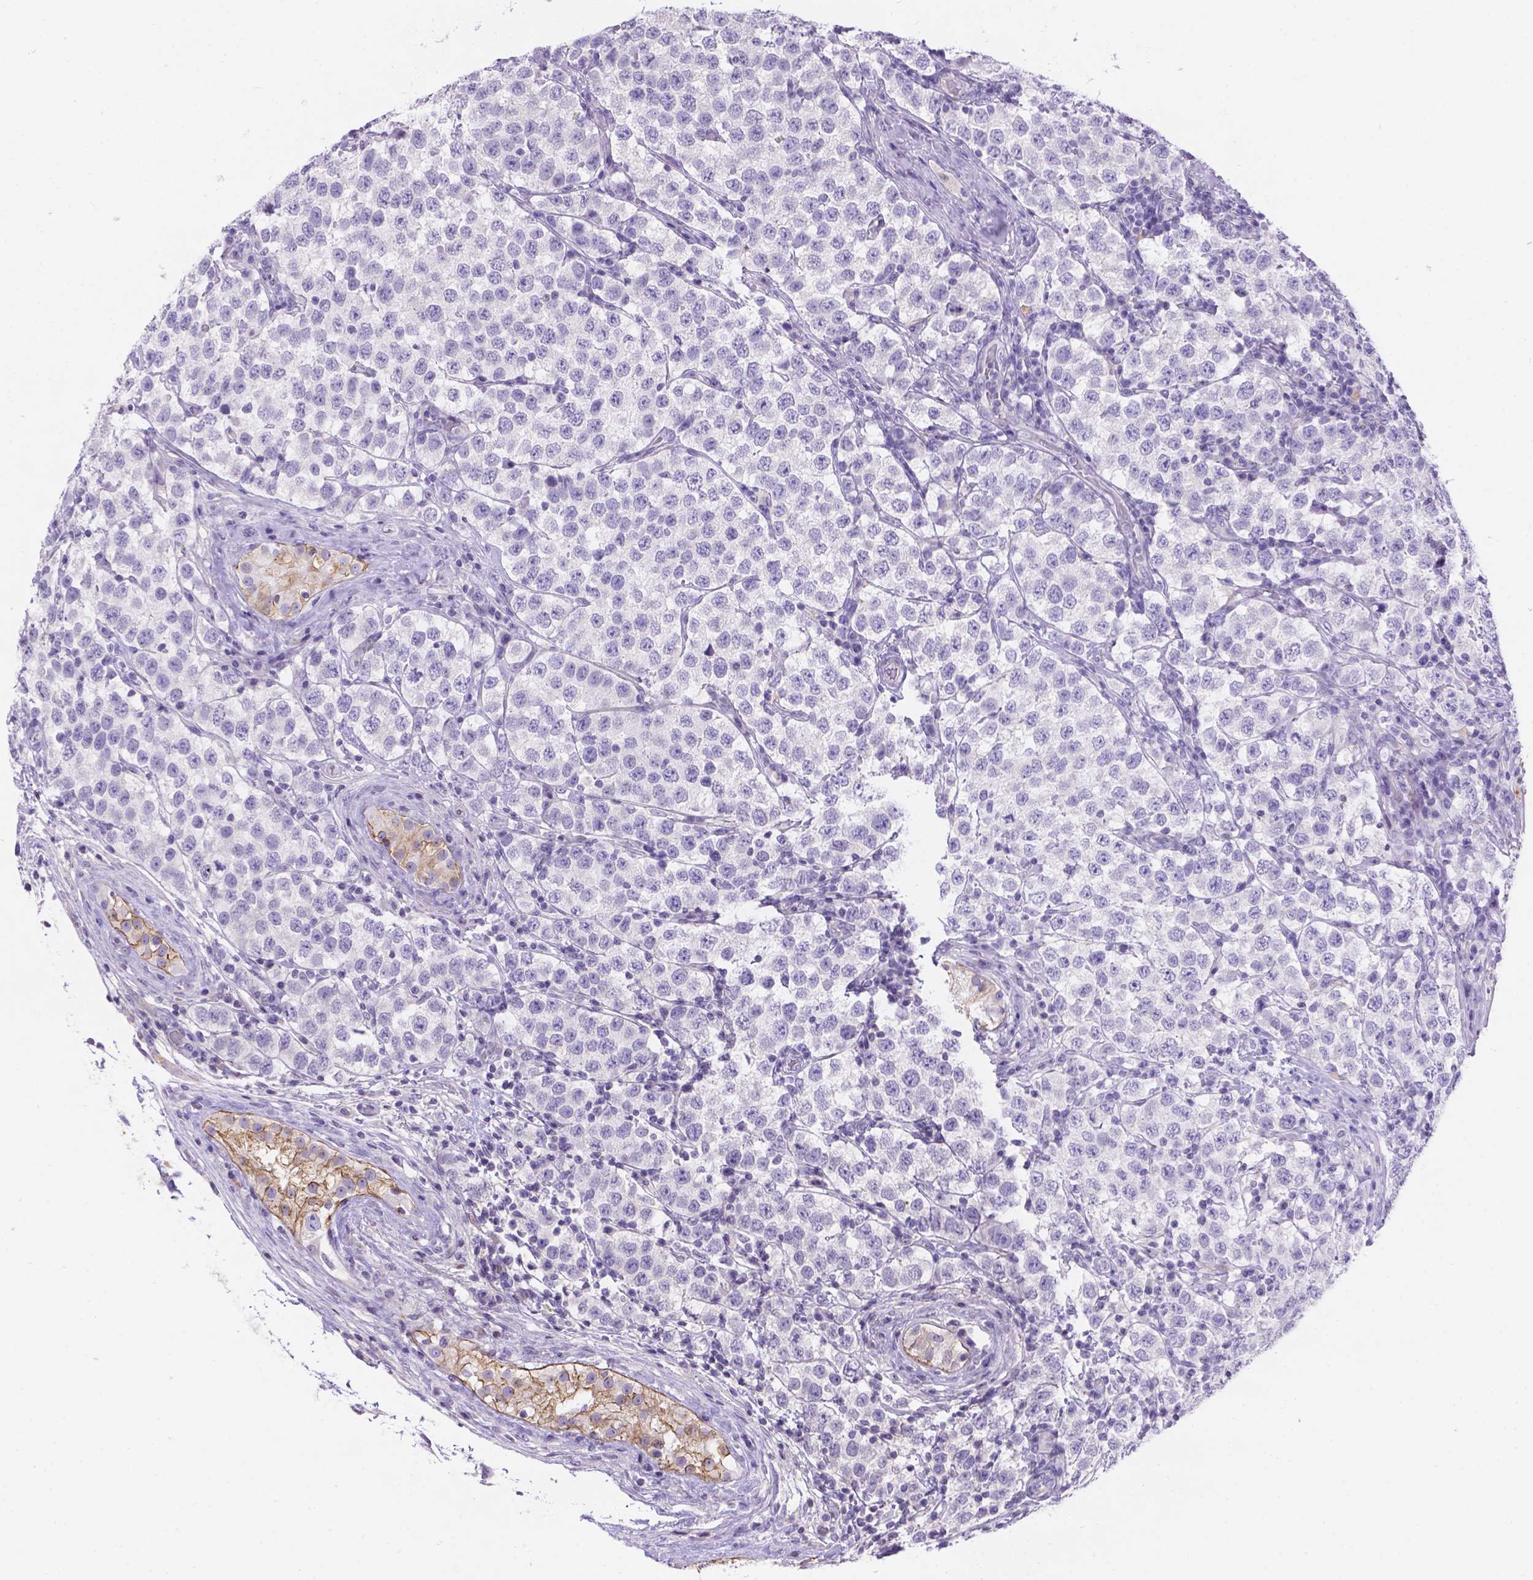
{"staining": {"intensity": "moderate", "quantity": "<25%", "location": "cytoplasmic/membranous"}, "tissue": "testis cancer", "cell_type": "Tumor cells", "image_type": "cancer", "snomed": [{"axis": "morphology", "description": "Seminoma, NOS"}, {"axis": "topography", "description": "Testis"}], "caption": "This micrograph reveals IHC staining of seminoma (testis), with low moderate cytoplasmic/membranous staining in approximately <25% of tumor cells.", "gene": "DMWD", "patient": {"sex": "male", "age": 34}}